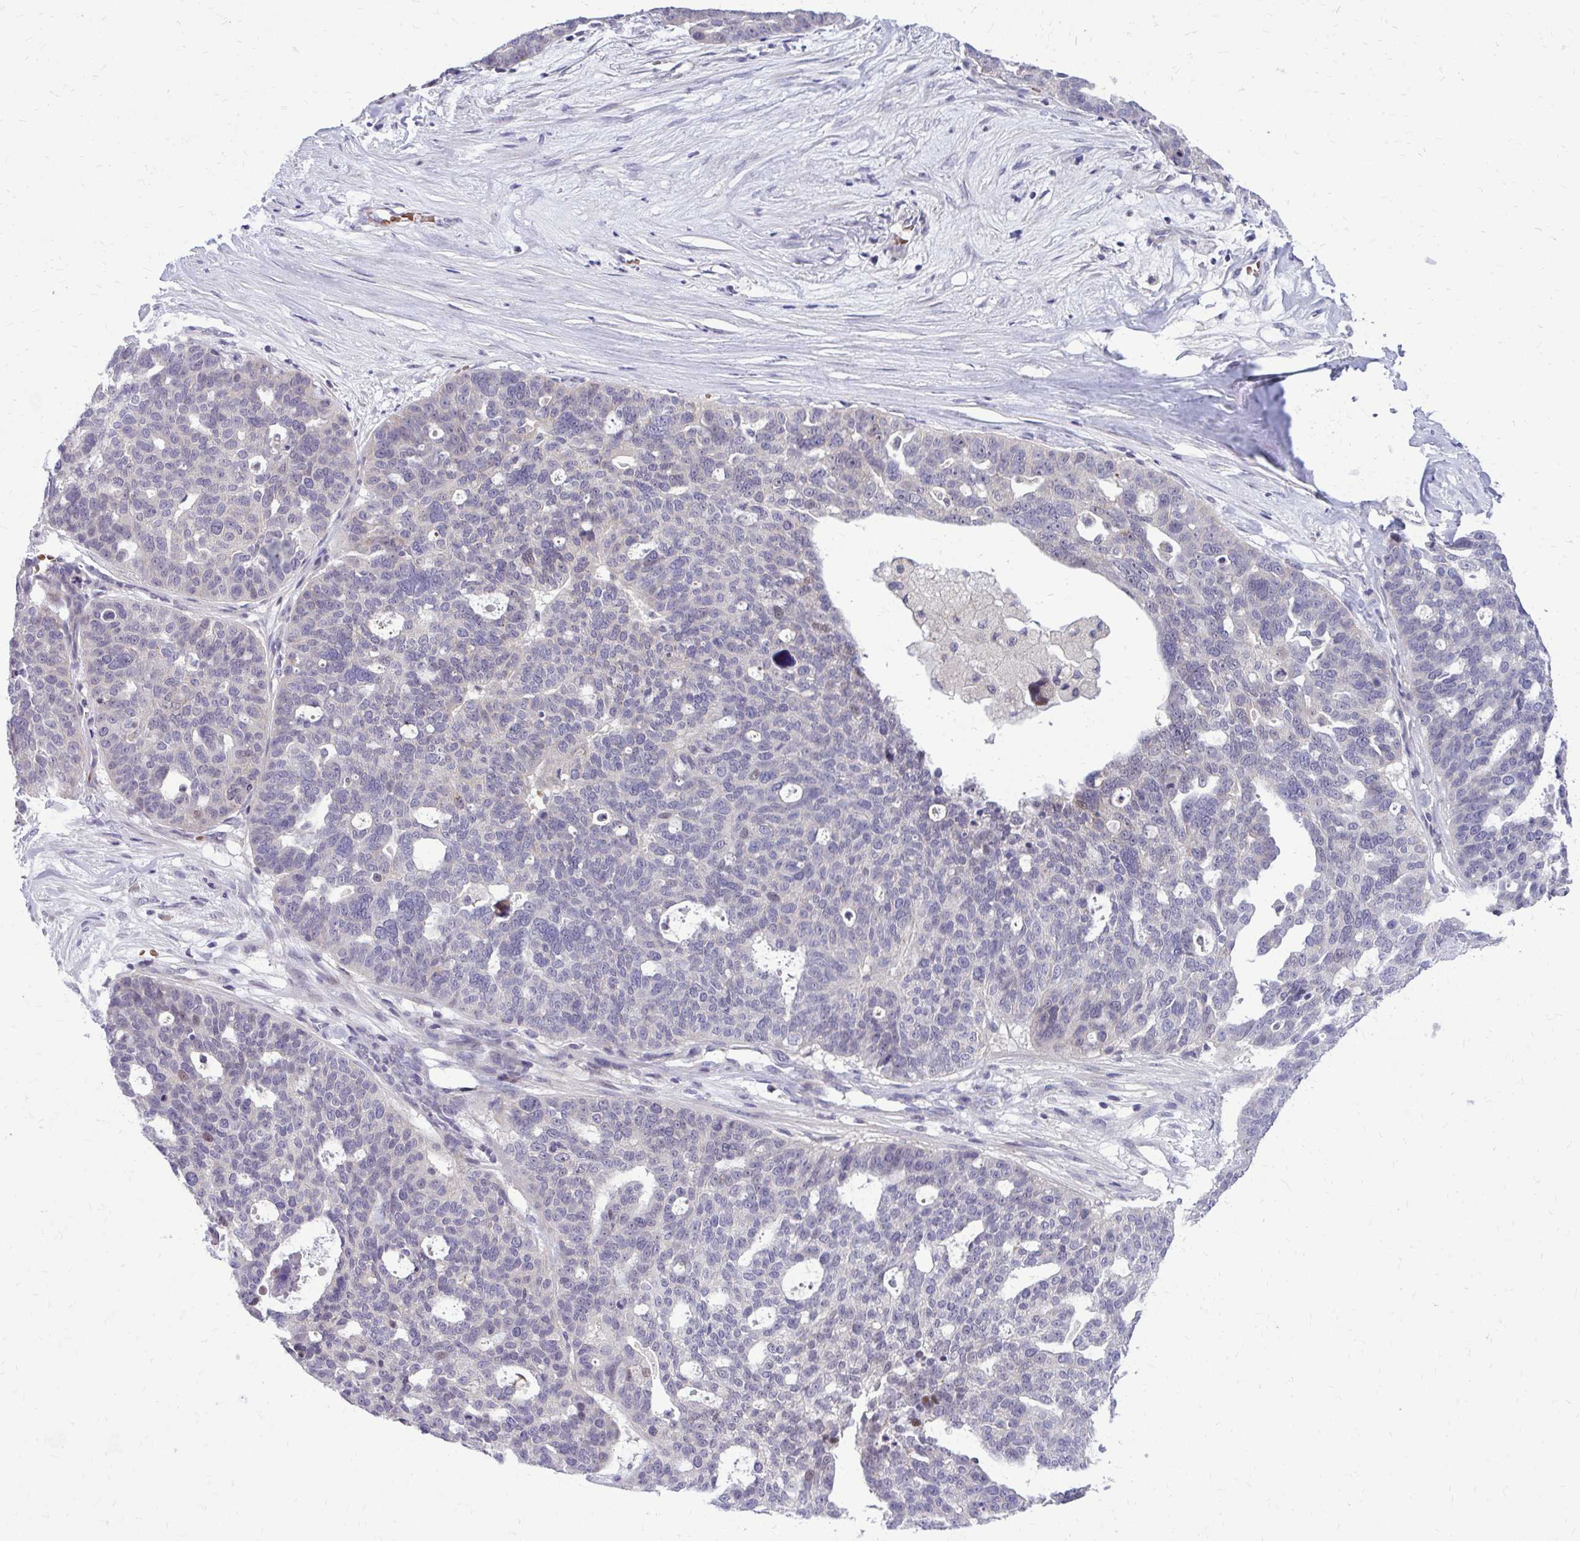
{"staining": {"intensity": "negative", "quantity": "none", "location": "none"}, "tissue": "ovarian cancer", "cell_type": "Tumor cells", "image_type": "cancer", "snomed": [{"axis": "morphology", "description": "Cystadenocarcinoma, serous, NOS"}, {"axis": "topography", "description": "Ovary"}], "caption": "Human serous cystadenocarcinoma (ovarian) stained for a protein using immunohistochemistry exhibits no positivity in tumor cells.", "gene": "DPY19L1", "patient": {"sex": "female", "age": 59}}